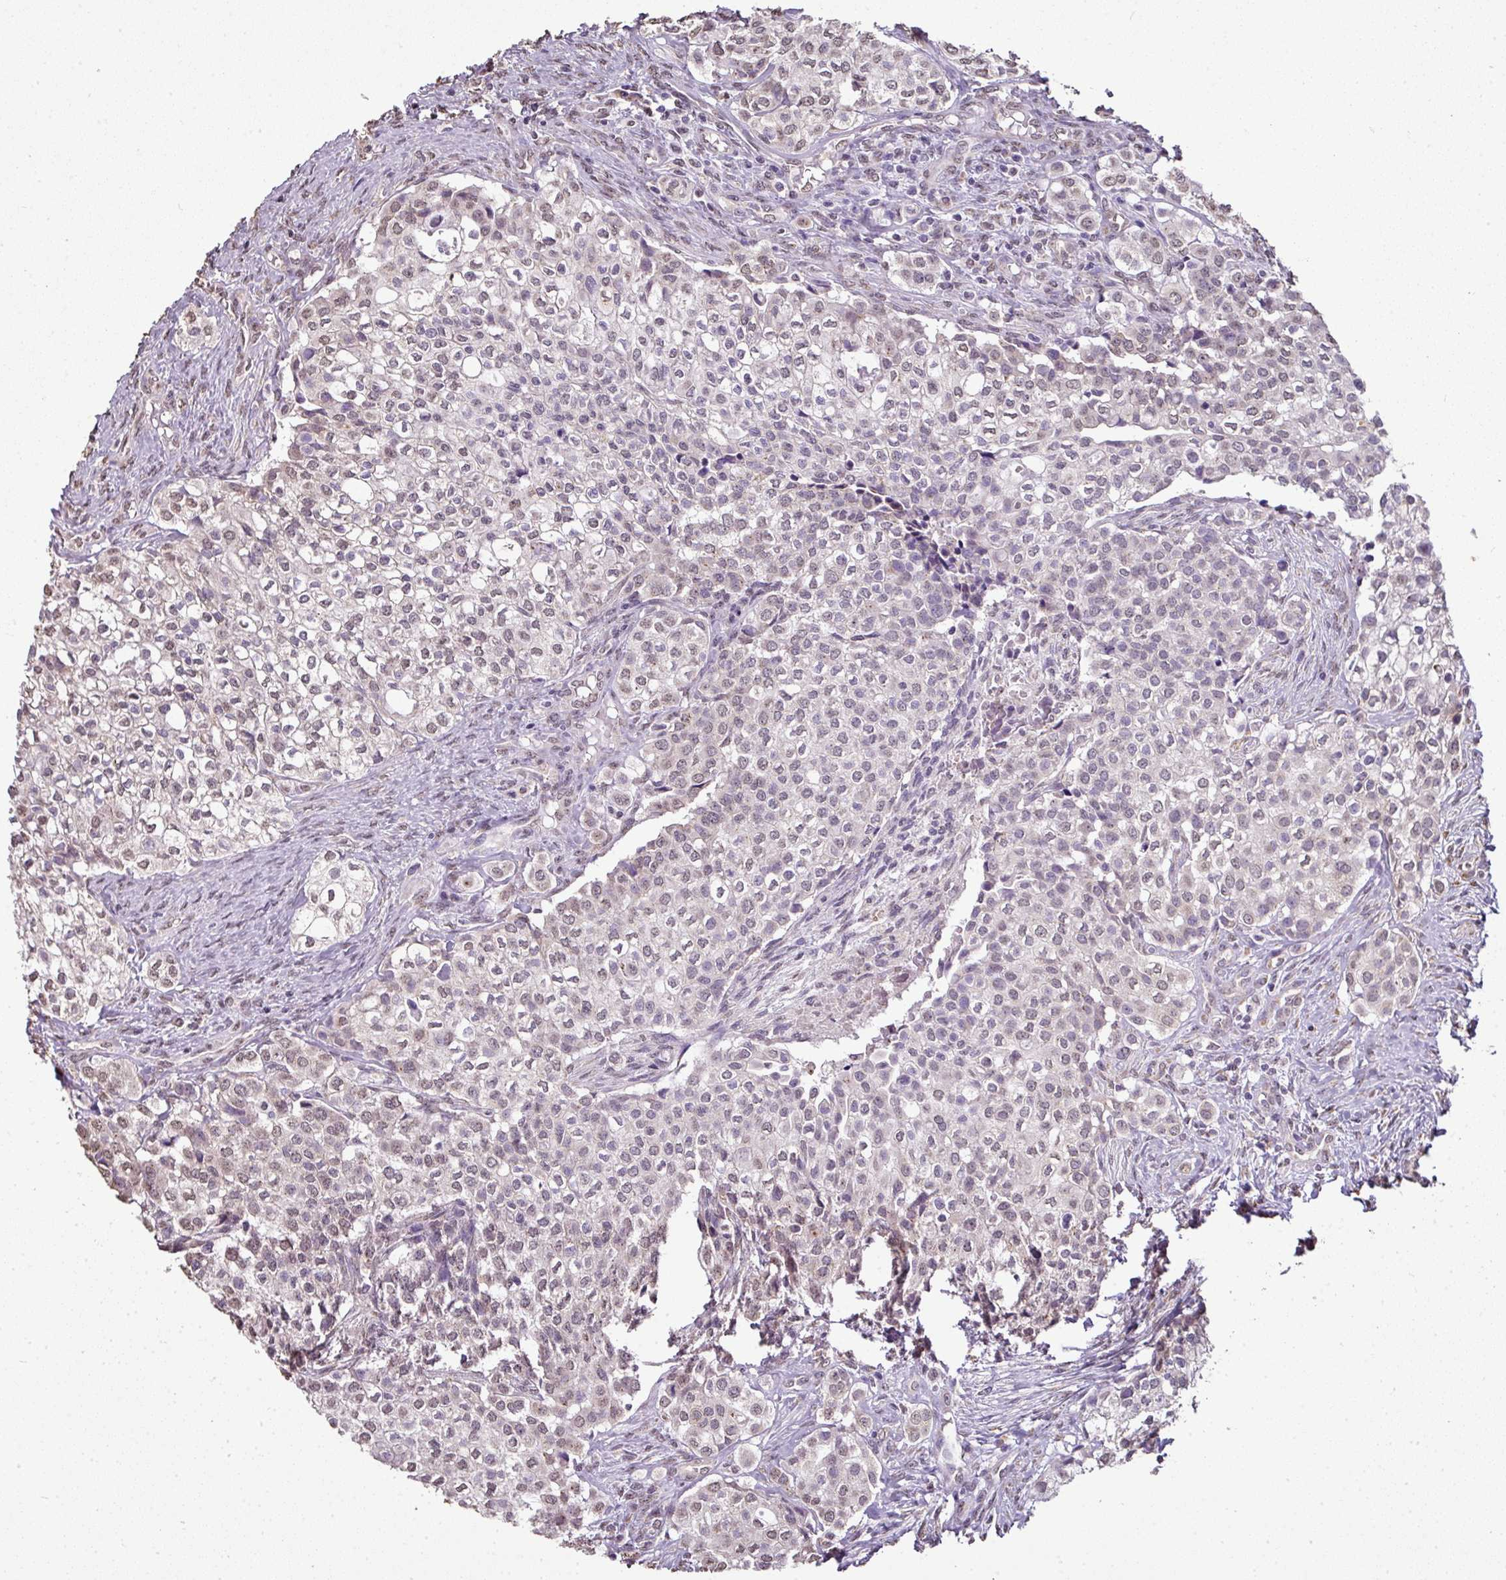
{"staining": {"intensity": "weak", "quantity": "25%-75%", "location": "nuclear"}, "tissue": "head and neck cancer", "cell_type": "Tumor cells", "image_type": "cancer", "snomed": [{"axis": "morphology", "description": "Adenocarcinoma, NOS"}, {"axis": "topography", "description": "Head-Neck"}], "caption": "Immunohistochemistry micrograph of head and neck adenocarcinoma stained for a protein (brown), which shows low levels of weak nuclear expression in about 25%-75% of tumor cells.", "gene": "JPH2", "patient": {"sex": "male", "age": 81}}